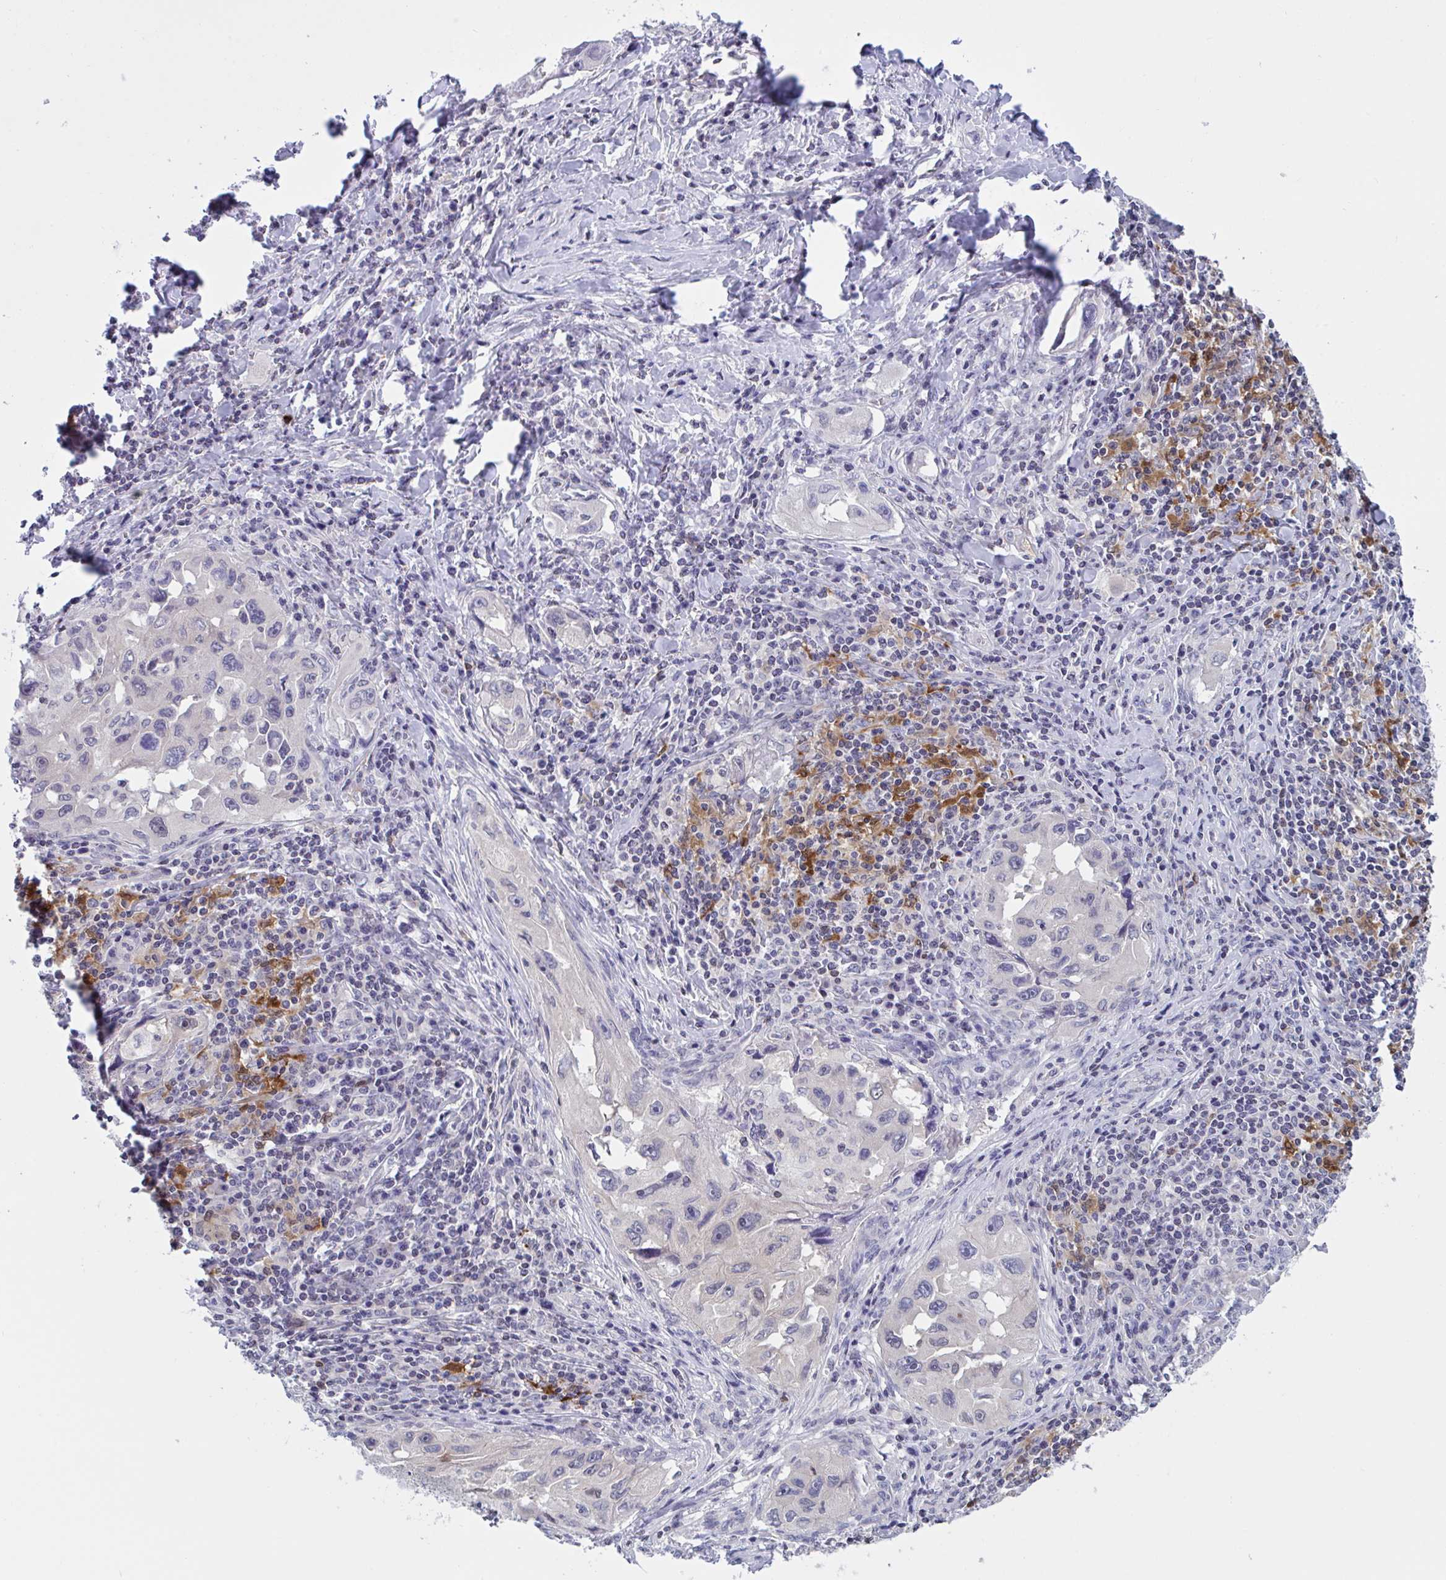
{"staining": {"intensity": "negative", "quantity": "none", "location": "none"}, "tissue": "lung cancer", "cell_type": "Tumor cells", "image_type": "cancer", "snomed": [{"axis": "morphology", "description": "Adenocarcinoma, NOS"}, {"axis": "topography", "description": "Lung"}], "caption": "DAB immunohistochemical staining of adenocarcinoma (lung) demonstrates no significant staining in tumor cells.", "gene": "SNX11", "patient": {"sex": "female", "age": 73}}